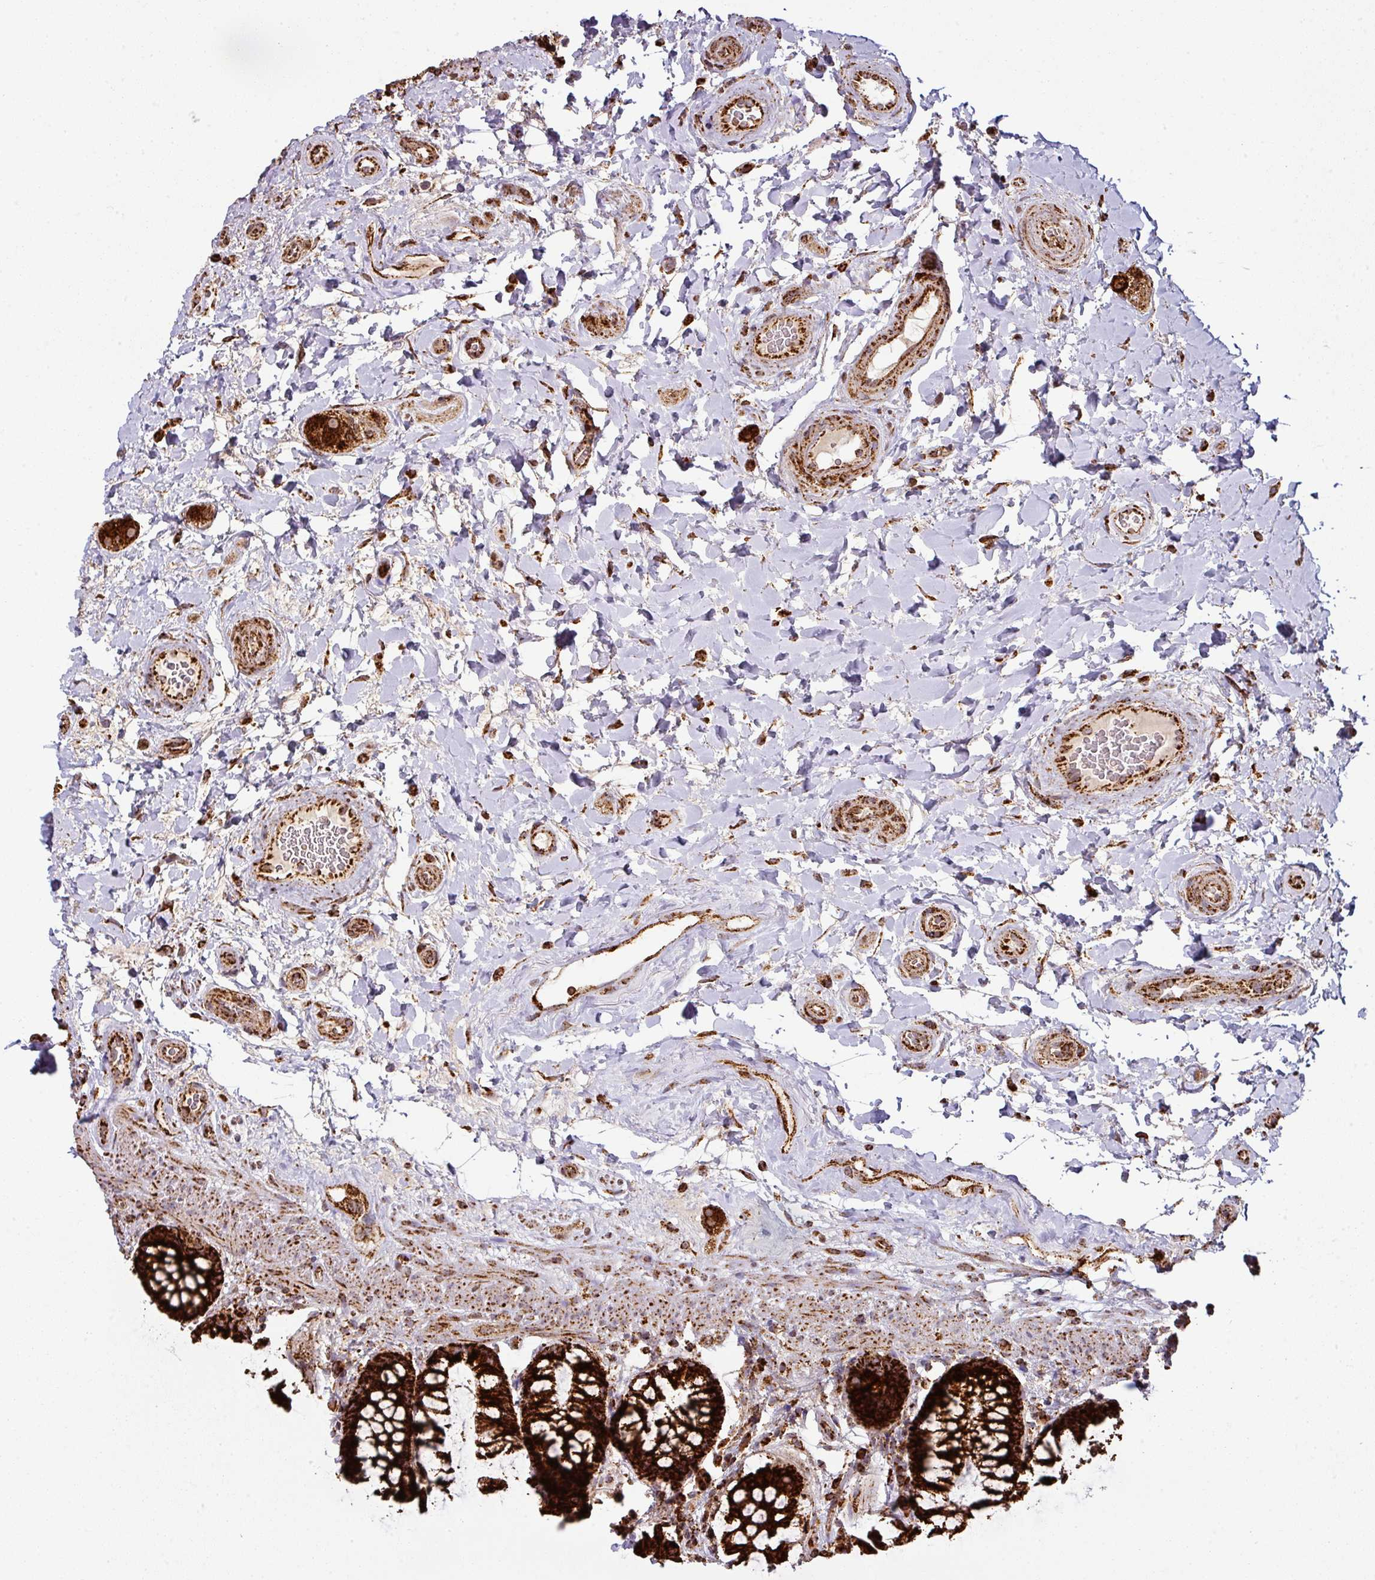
{"staining": {"intensity": "strong", "quantity": ">75%", "location": "cytoplasmic/membranous"}, "tissue": "rectum", "cell_type": "Glandular cells", "image_type": "normal", "snomed": [{"axis": "morphology", "description": "Normal tissue, NOS"}, {"axis": "topography", "description": "Rectum"}], "caption": "Immunohistochemical staining of benign rectum shows high levels of strong cytoplasmic/membranous expression in approximately >75% of glandular cells.", "gene": "TRAP1", "patient": {"sex": "female", "age": 58}}